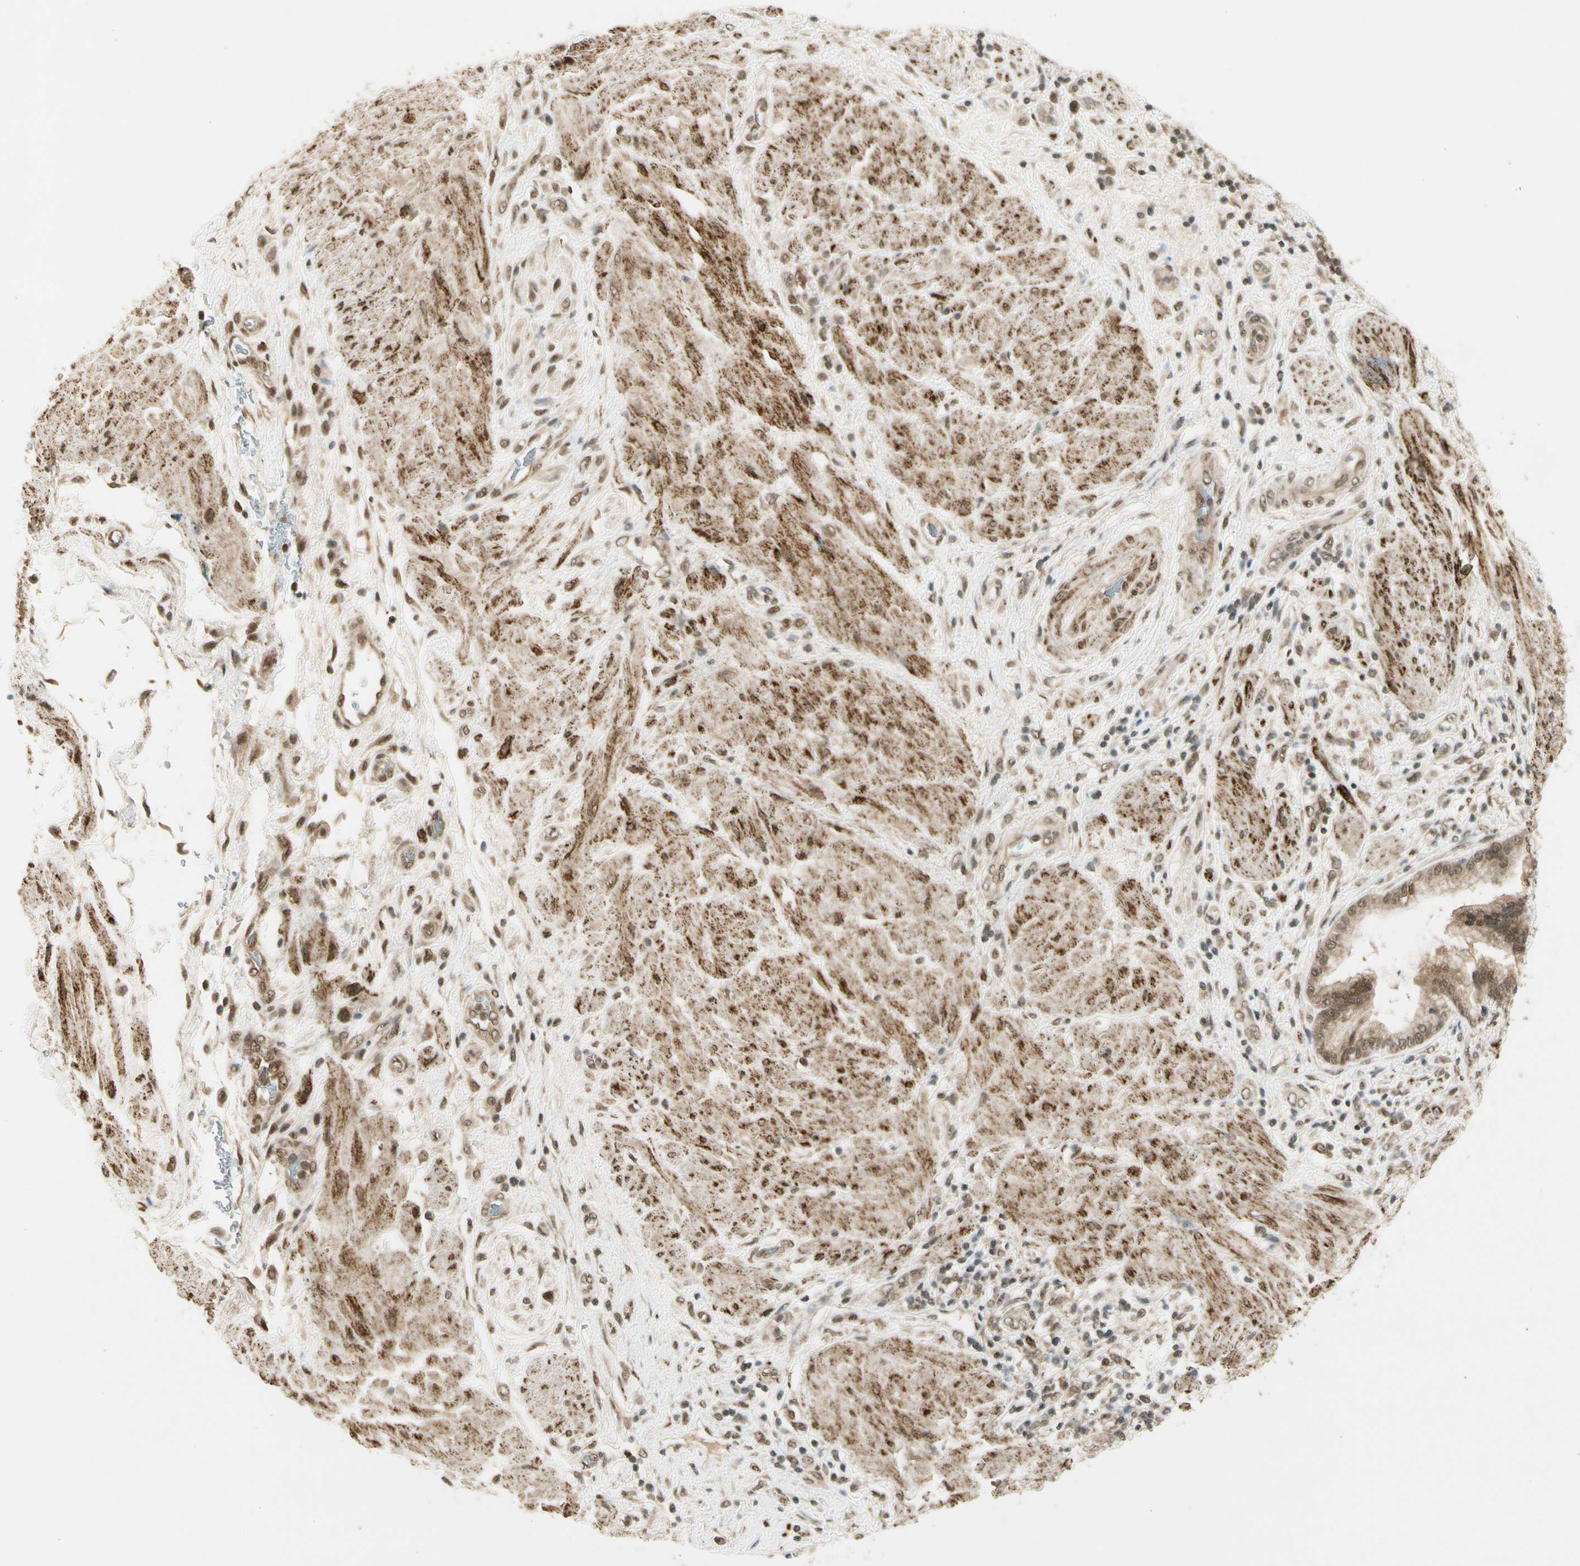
{"staining": {"intensity": "weak", "quantity": "25%-75%", "location": "cytoplasmic/membranous,nuclear"}, "tissue": "pancreatic cancer", "cell_type": "Tumor cells", "image_type": "cancer", "snomed": [{"axis": "morphology", "description": "Adenocarcinoma, NOS"}, {"axis": "topography", "description": "Pancreas"}], "caption": "Weak cytoplasmic/membranous and nuclear positivity for a protein is present in approximately 25%-75% of tumor cells of pancreatic cancer (adenocarcinoma) using IHC.", "gene": "ZNF135", "patient": {"sex": "female", "age": 64}}